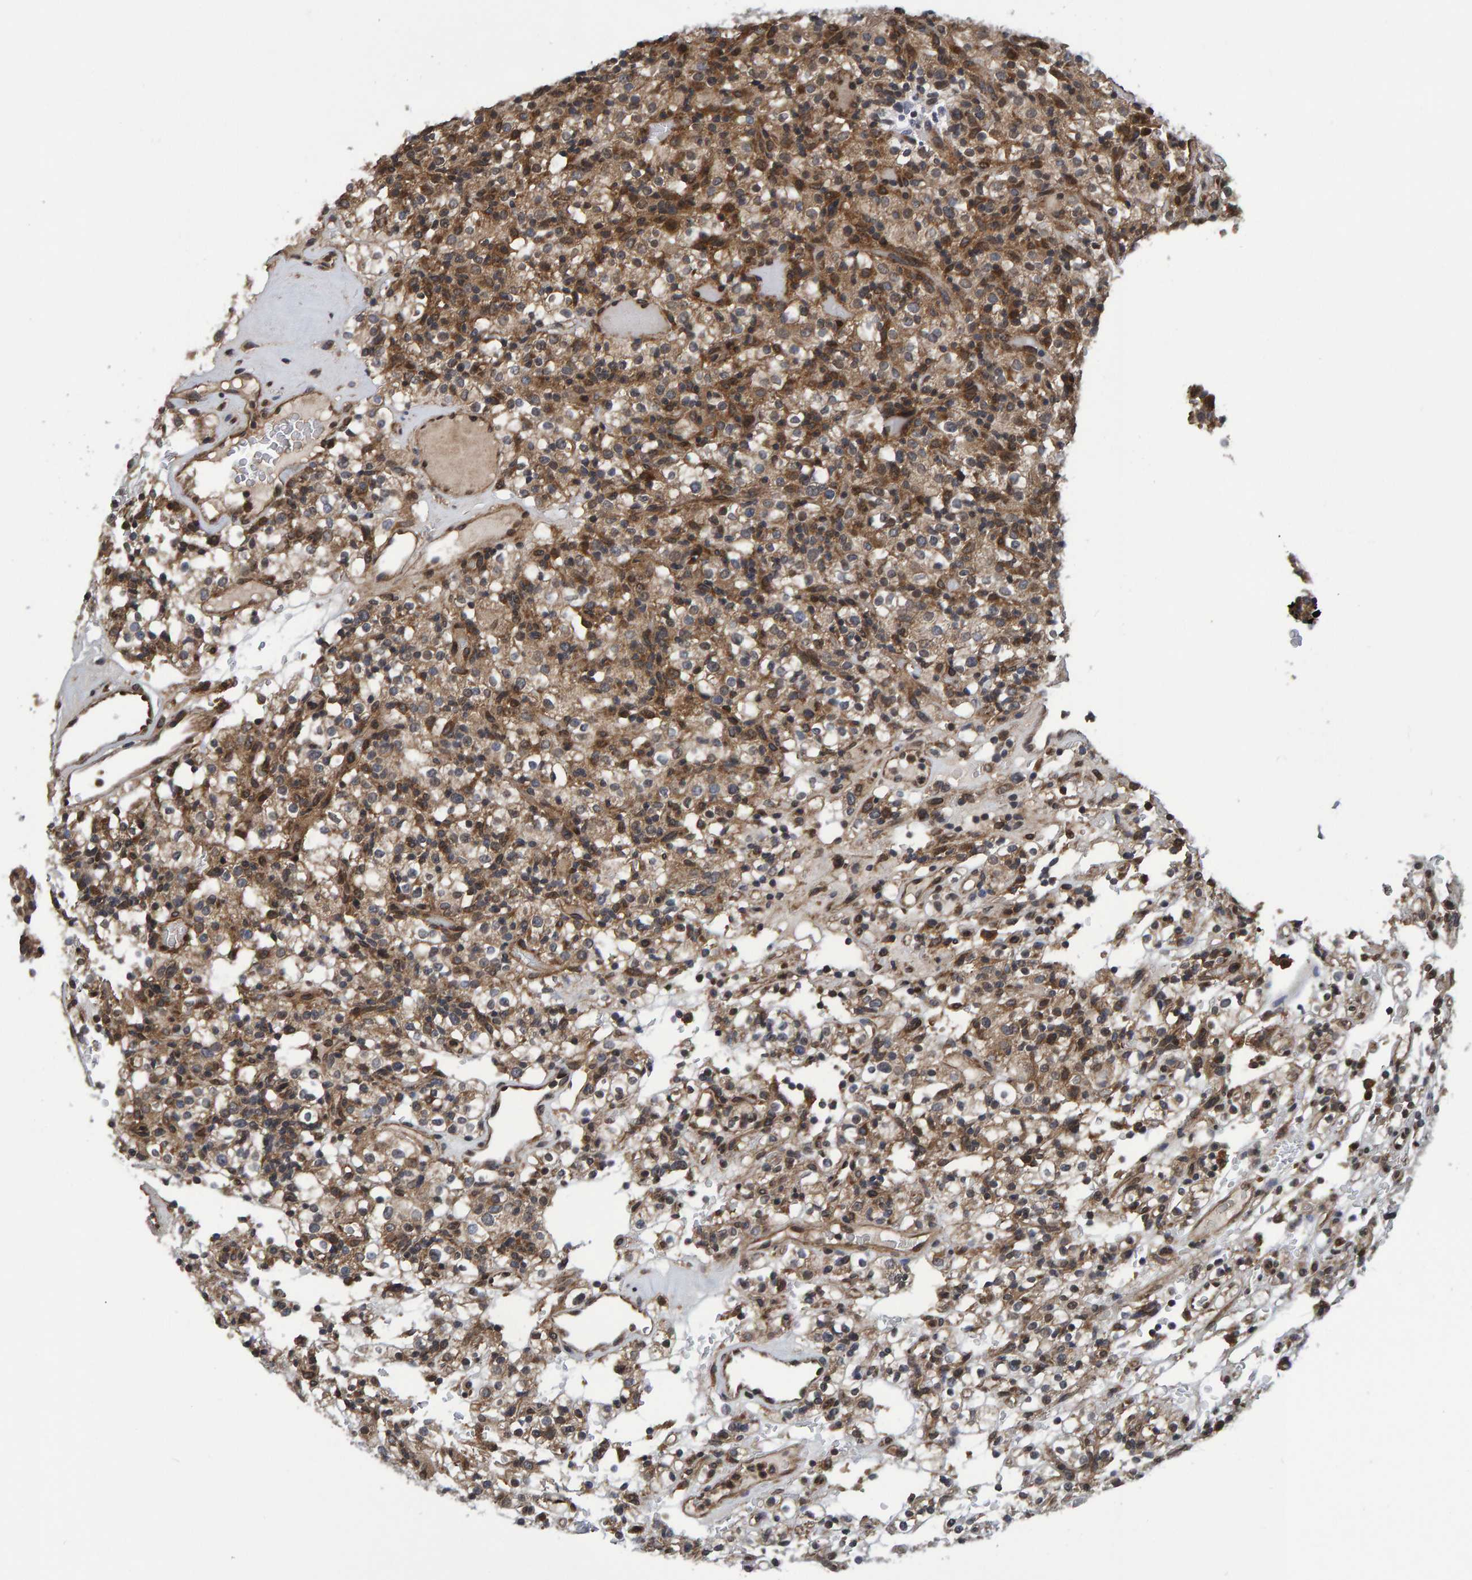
{"staining": {"intensity": "moderate", "quantity": ">75%", "location": "cytoplasmic/membranous,nuclear"}, "tissue": "renal cancer", "cell_type": "Tumor cells", "image_type": "cancer", "snomed": [{"axis": "morphology", "description": "Normal tissue, NOS"}, {"axis": "morphology", "description": "Adenocarcinoma, NOS"}, {"axis": "topography", "description": "Kidney"}], "caption": "Renal cancer stained for a protein demonstrates moderate cytoplasmic/membranous and nuclear positivity in tumor cells.", "gene": "GAB2", "patient": {"sex": "female", "age": 72}}